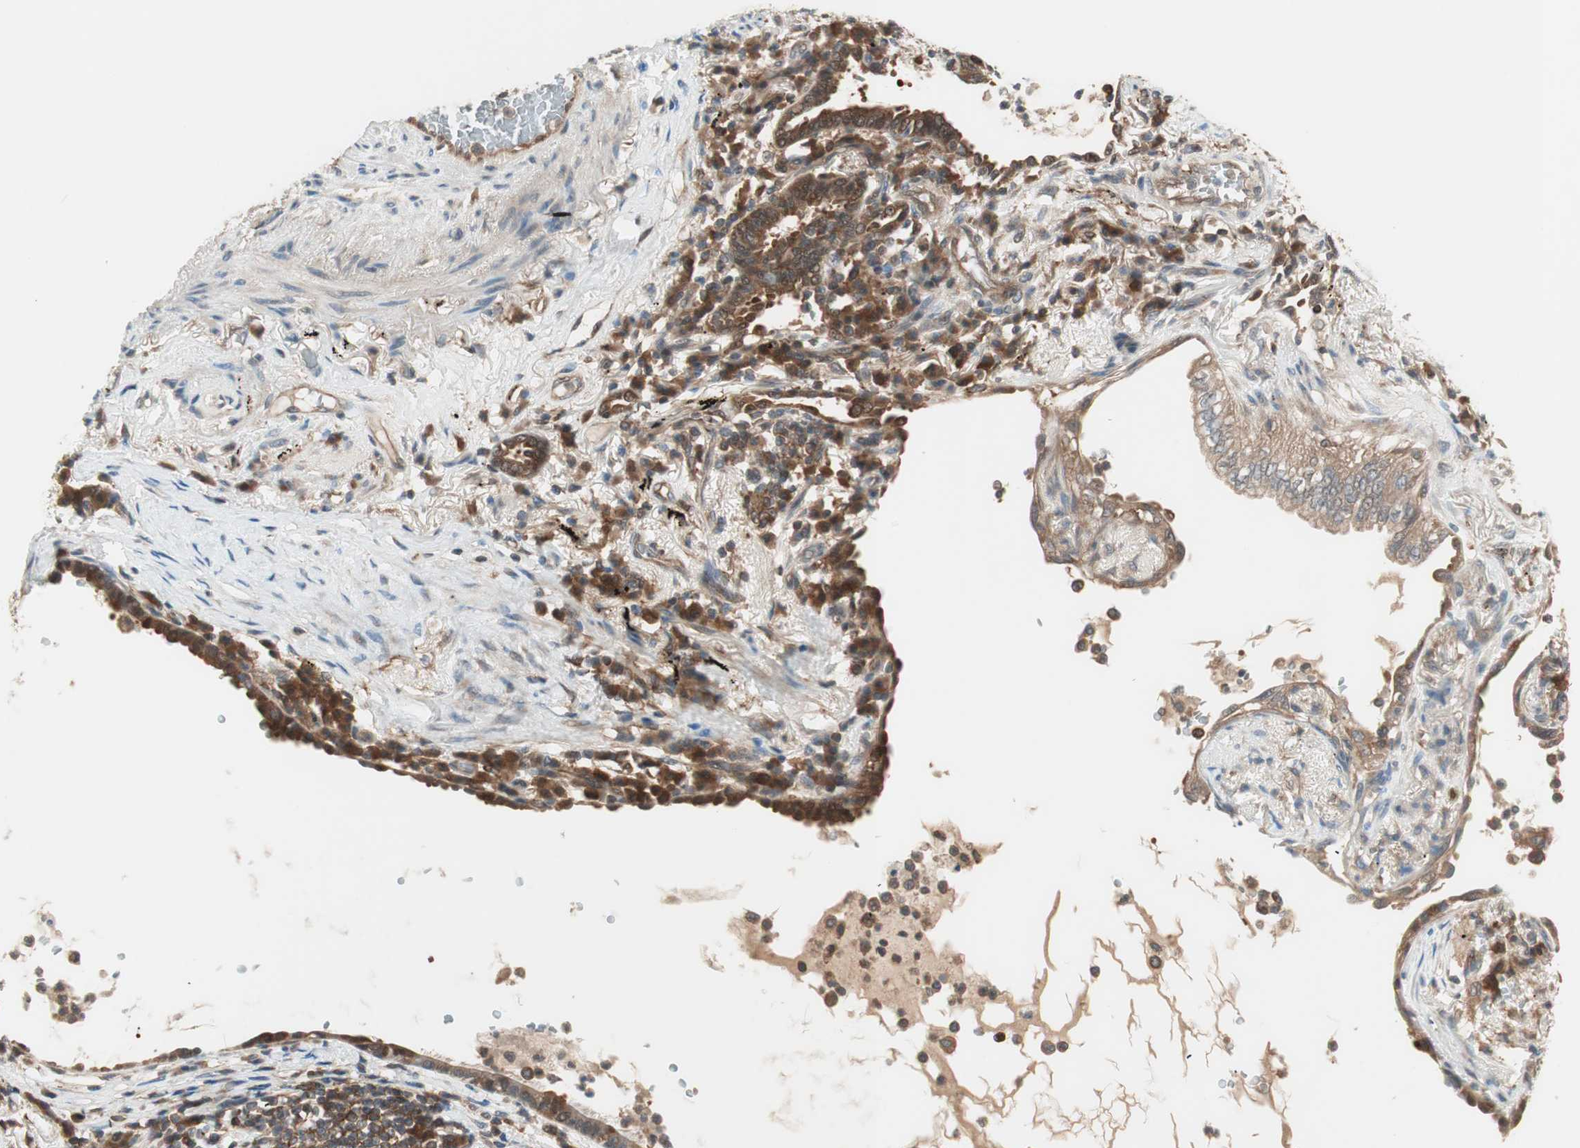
{"staining": {"intensity": "moderate", "quantity": ">75%", "location": "cytoplasmic/membranous"}, "tissue": "lung cancer", "cell_type": "Tumor cells", "image_type": "cancer", "snomed": [{"axis": "morphology", "description": "Adenocarcinoma, NOS"}, {"axis": "topography", "description": "Lung"}], "caption": "This is an image of immunohistochemistry (IHC) staining of lung cancer (adenocarcinoma), which shows moderate expression in the cytoplasmic/membranous of tumor cells.", "gene": "GALT", "patient": {"sex": "female", "age": 70}}